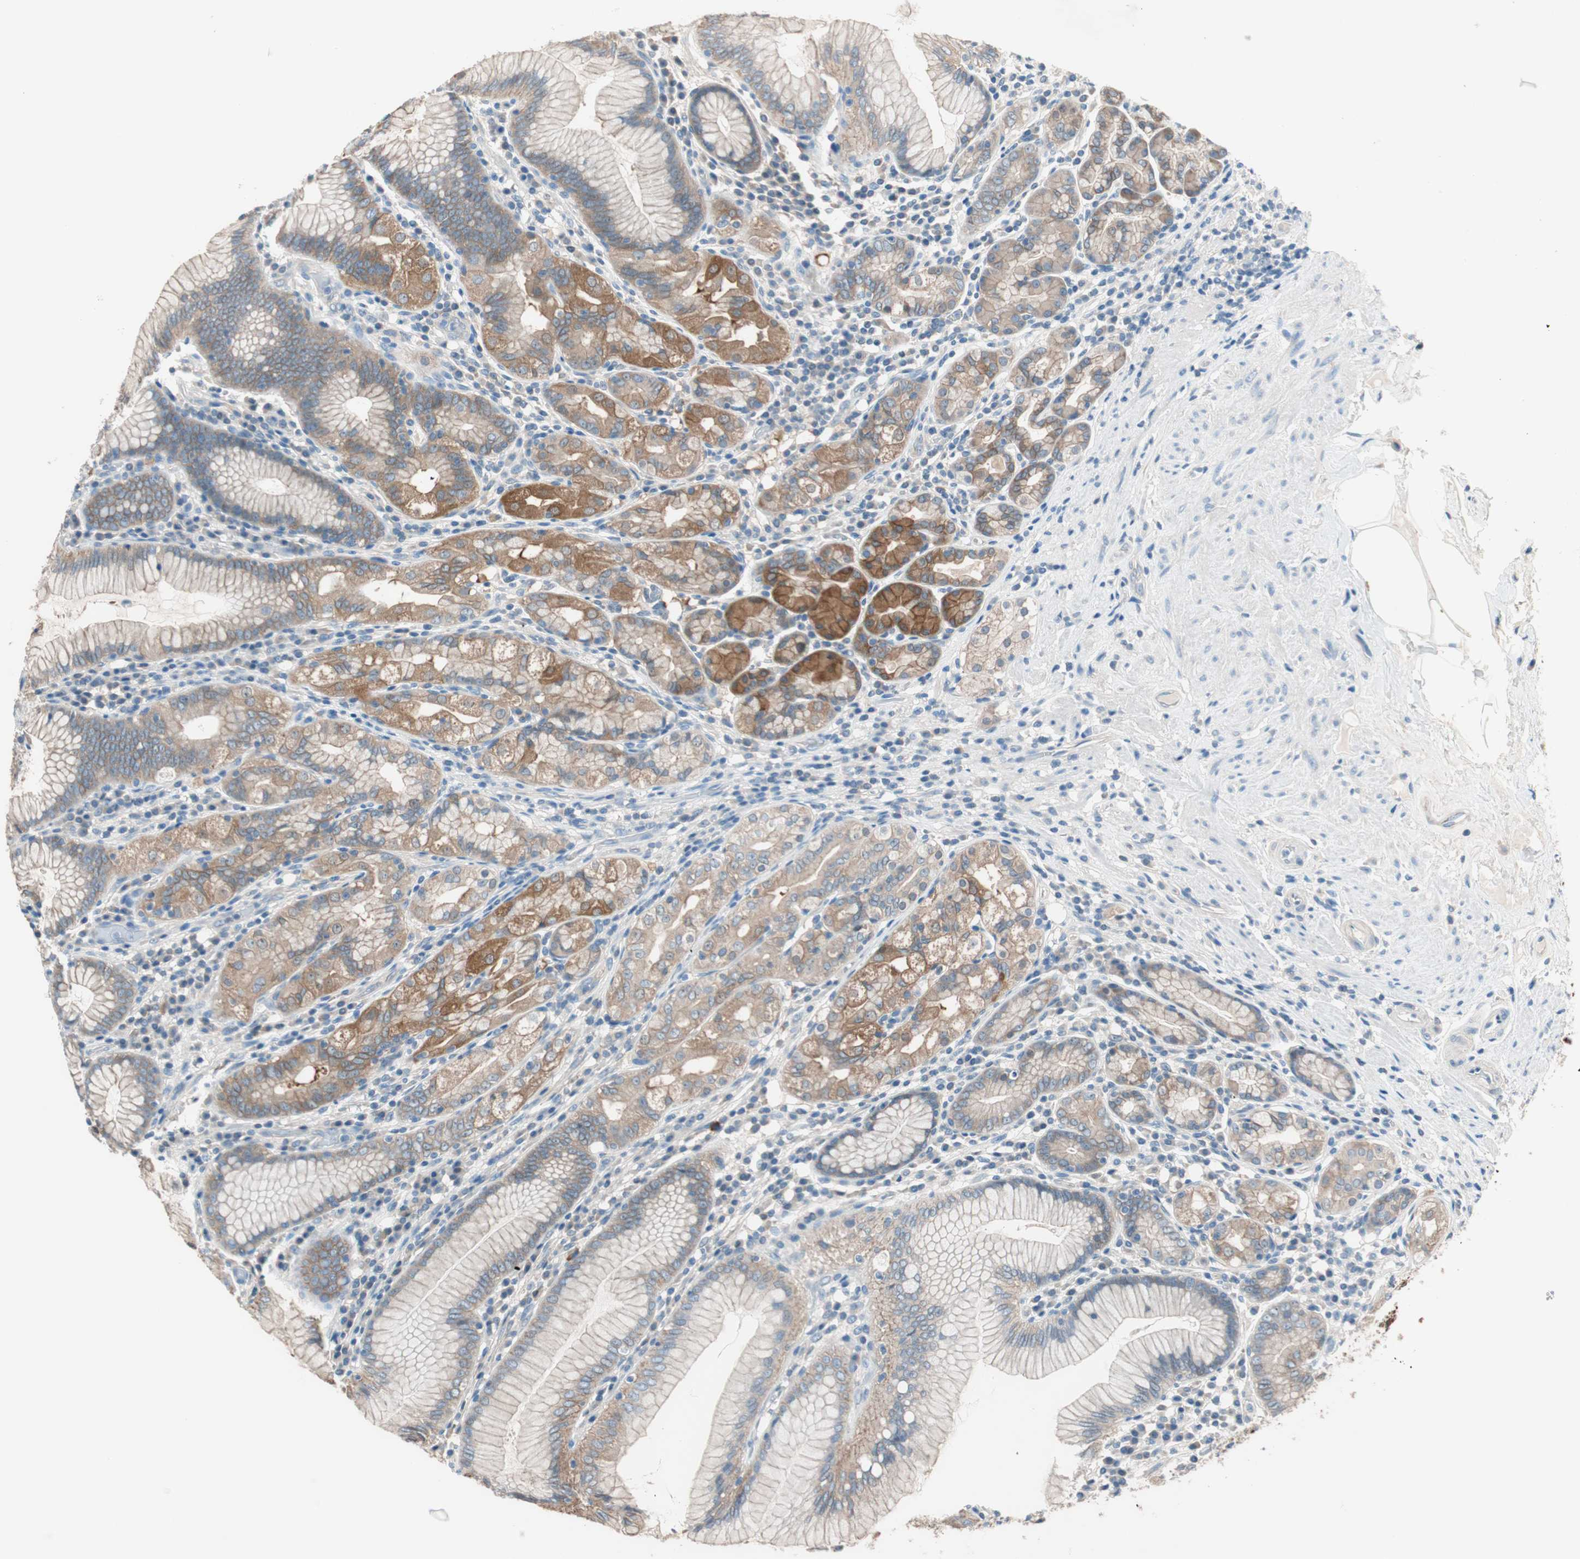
{"staining": {"intensity": "moderate", "quantity": "25%-75%", "location": "cytoplasmic/membranous"}, "tissue": "stomach", "cell_type": "Glandular cells", "image_type": "normal", "snomed": [{"axis": "morphology", "description": "Normal tissue, NOS"}, {"axis": "topography", "description": "Stomach, lower"}], "caption": "Moderate cytoplasmic/membranous protein expression is appreciated in approximately 25%-75% of glandular cells in stomach. The staining was performed using DAB (3,3'-diaminobenzidine), with brown indicating positive protein expression. Nuclei are stained blue with hematoxylin.", "gene": "GLUL", "patient": {"sex": "female", "age": 76}}